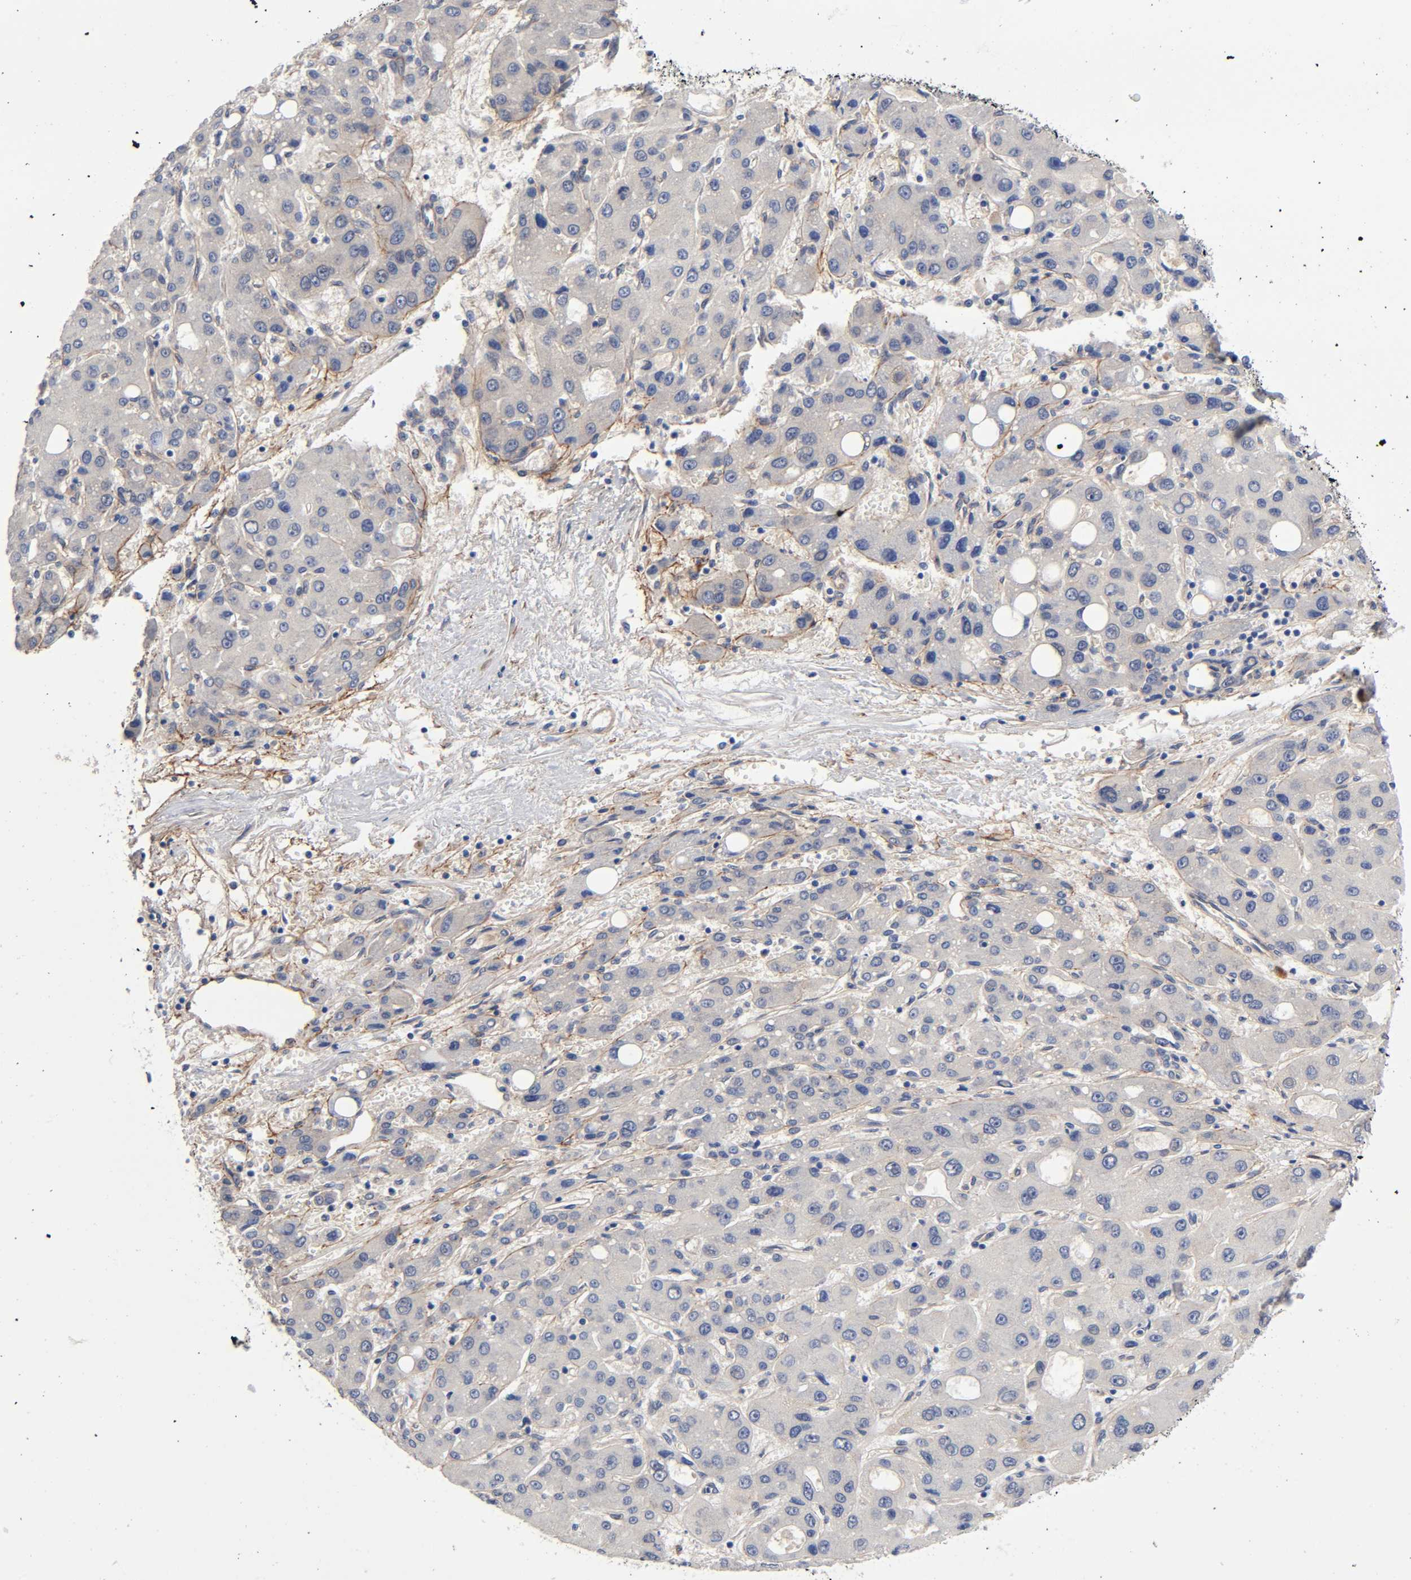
{"staining": {"intensity": "negative", "quantity": "none", "location": "none"}, "tissue": "liver cancer", "cell_type": "Tumor cells", "image_type": "cancer", "snomed": [{"axis": "morphology", "description": "Carcinoma, Hepatocellular, NOS"}, {"axis": "topography", "description": "Liver"}], "caption": "Tumor cells show no significant protein expression in liver cancer (hepatocellular carcinoma).", "gene": "RAB13", "patient": {"sex": "male", "age": 55}}